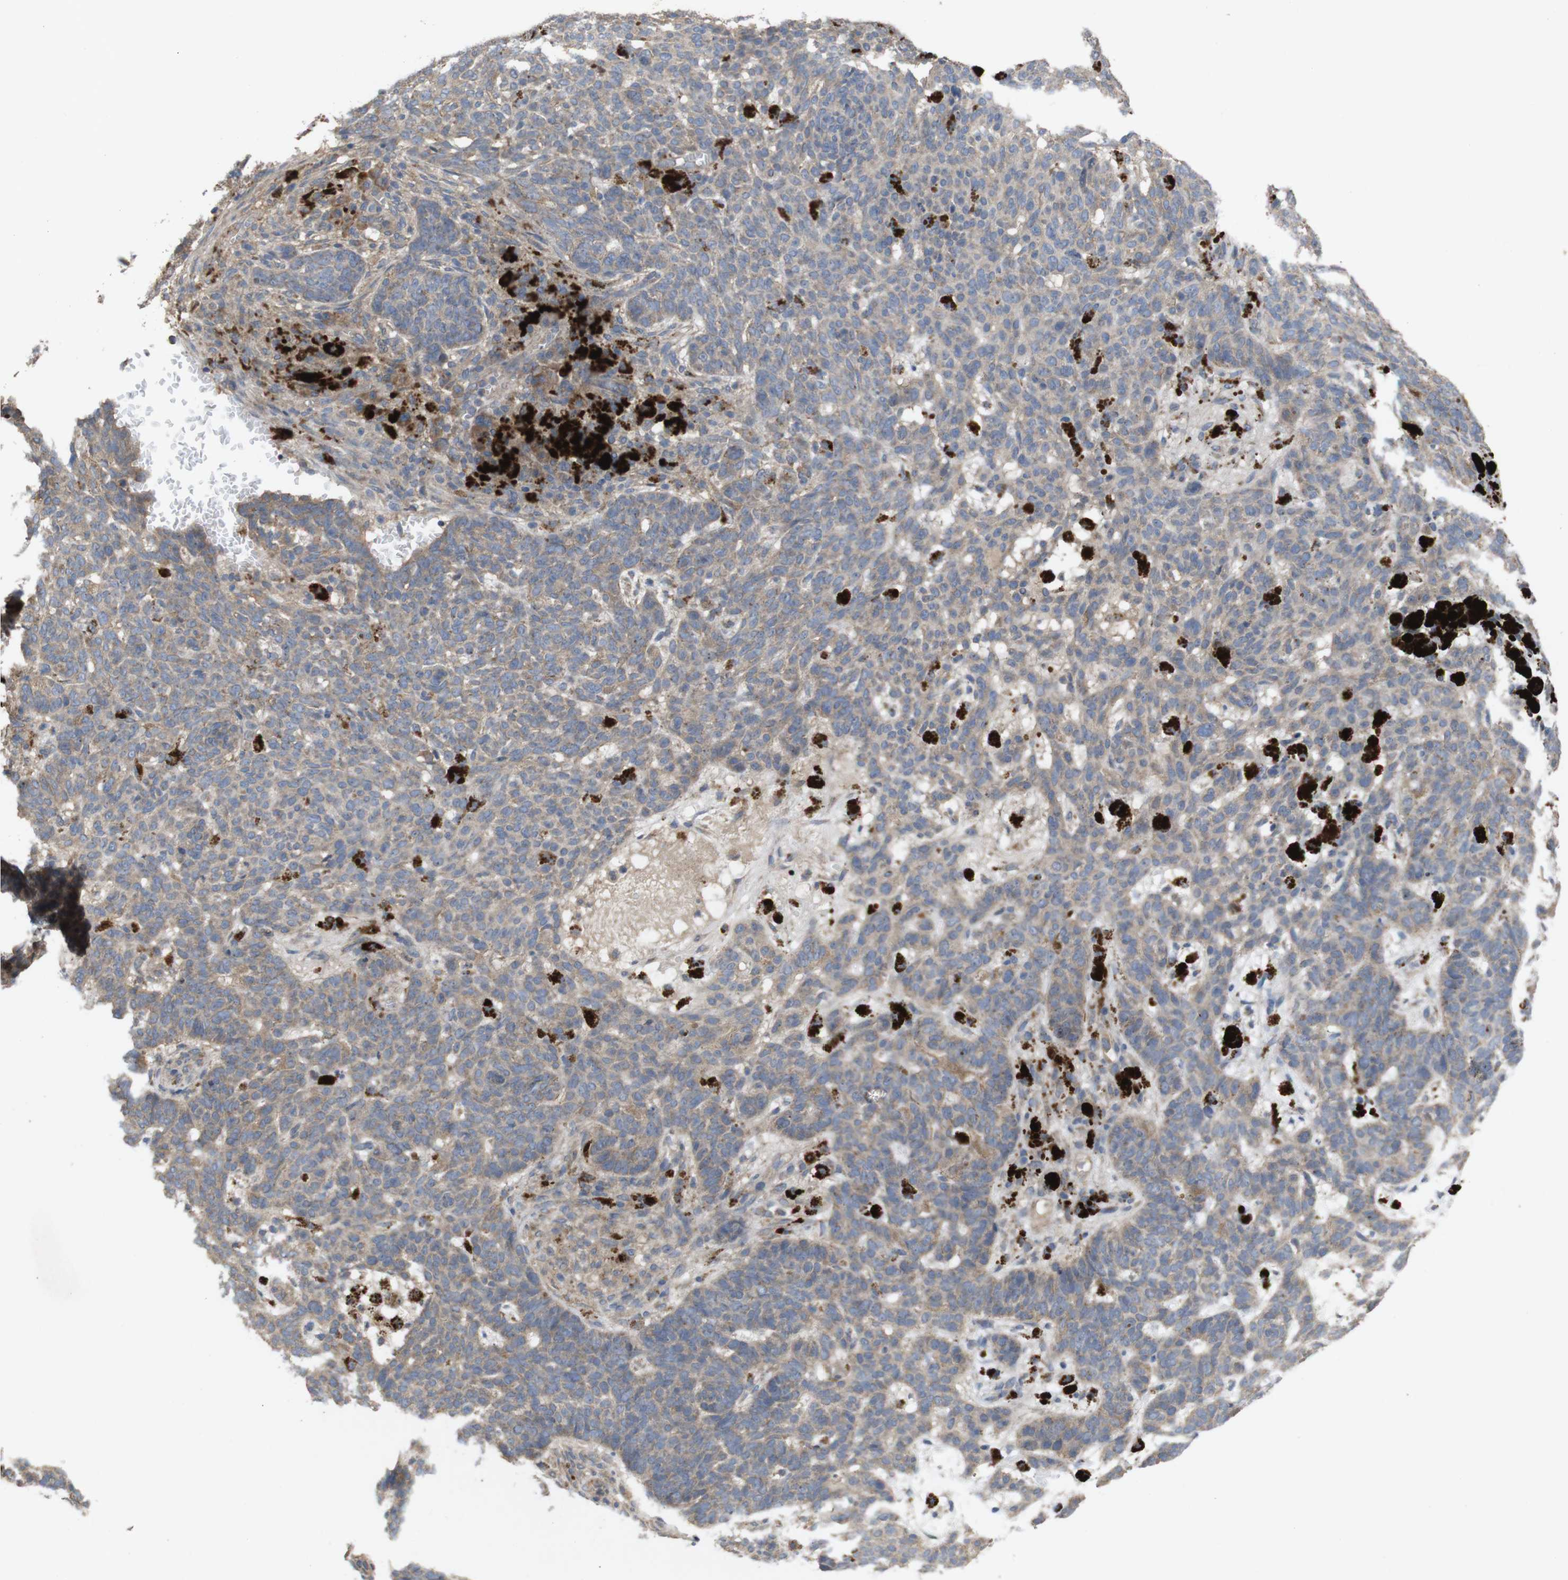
{"staining": {"intensity": "weak", "quantity": ">75%", "location": "cytoplasmic/membranous"}, "tissue": "skin cancer", "cell_type": "Tumor cells", "image_type": "cancer", "snomed": [{"axis": "morphology", "description": "Basal cell carcinoma"}, {"axis": "topography", "description": "Skin"}], "caption": "A low amount of weak cytoplasmic/membranous staining is appreciated in about >75% of tumor cells in skin basal cell carcinoma tissue. (DAB = brown stain, brightfield microscopy at high magnification).", "gene": "KCNS3", "patient": {"sex": "male", "age": 85}}